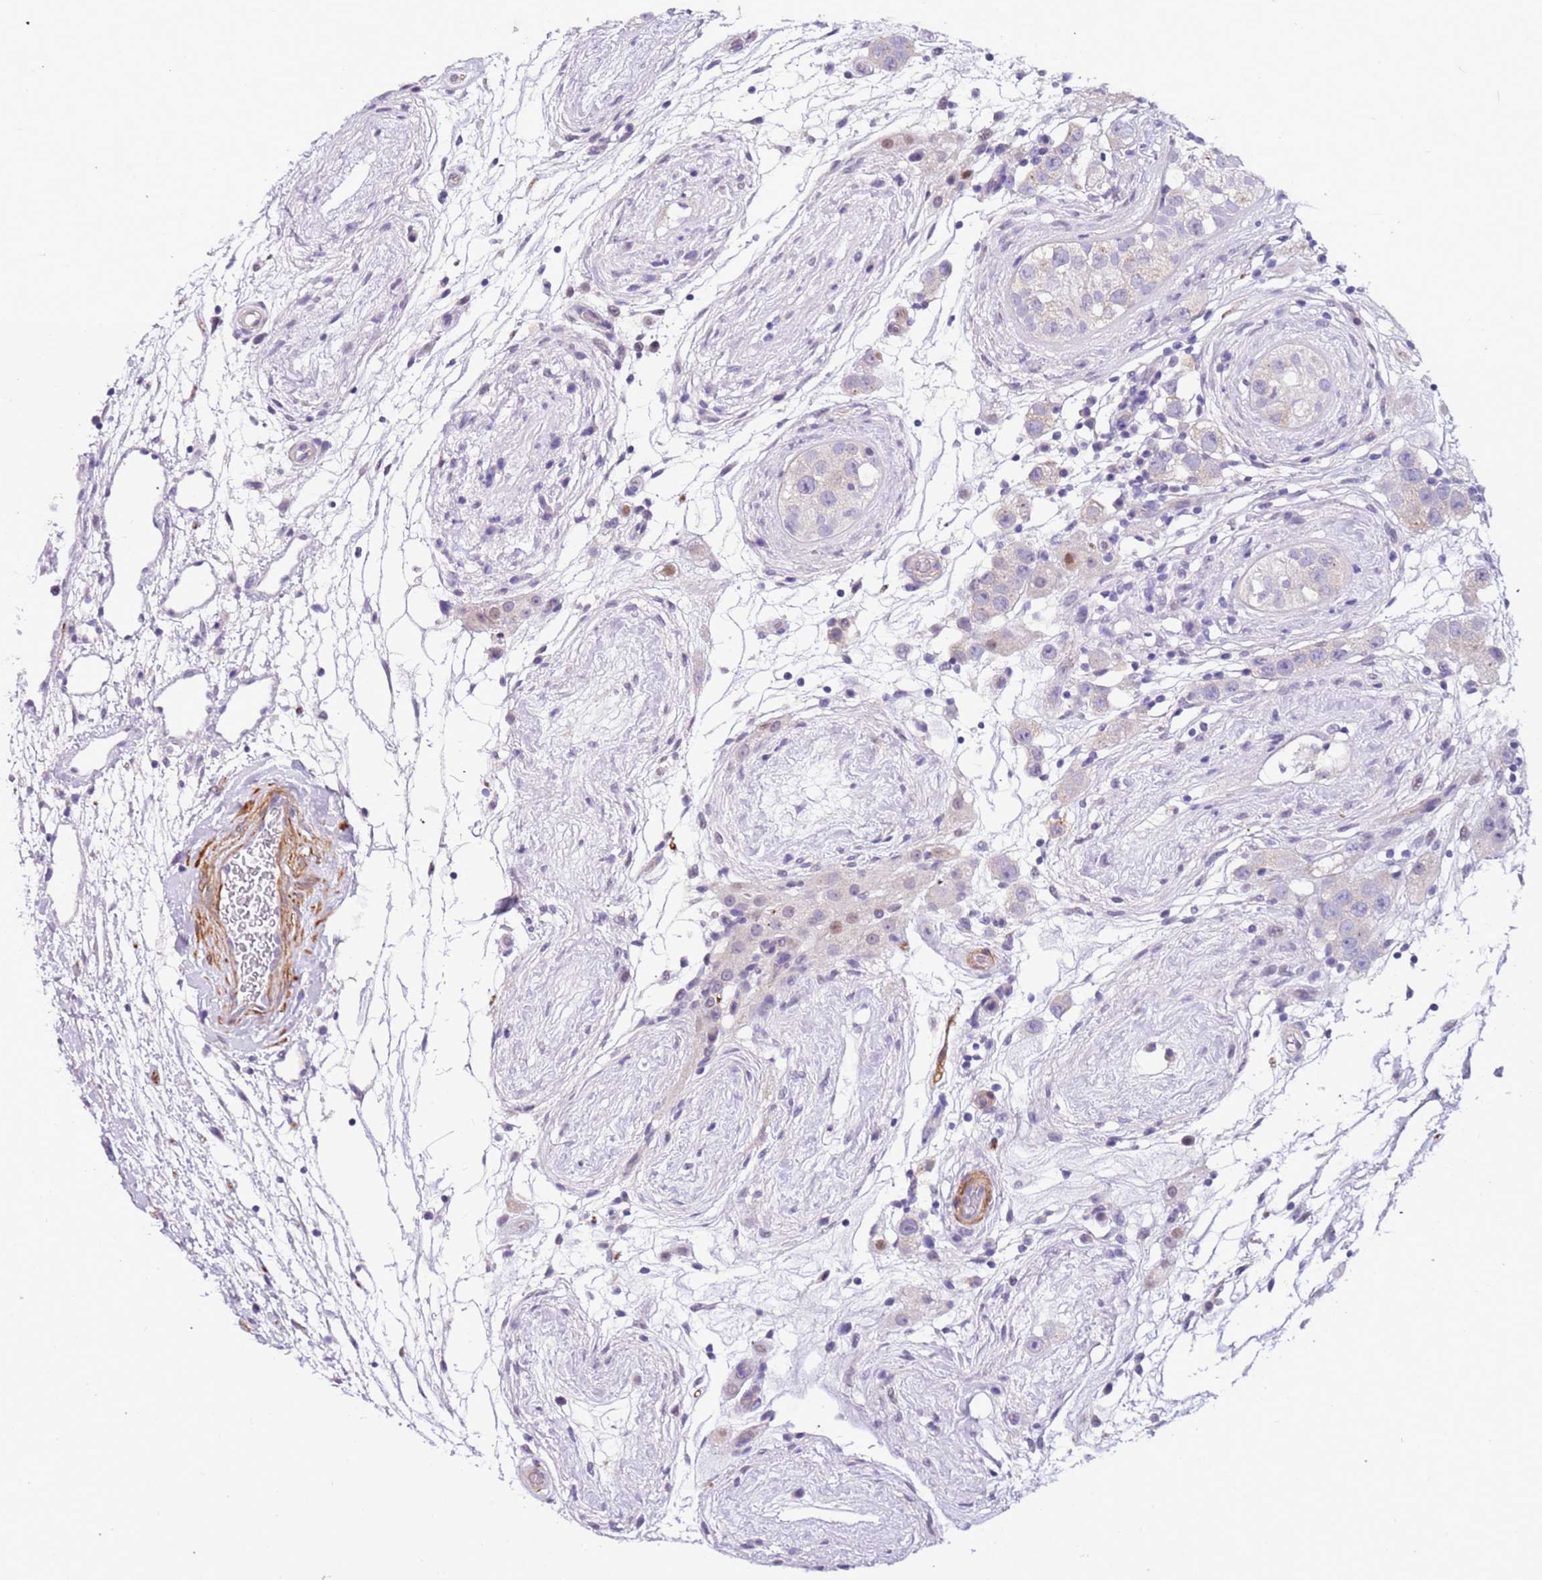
{"staining": {"intensity": "weak", "quantity": "<25%", "location": "nuclear"}, "tissue": "testis cancer", "cell_type": "Tumor cells", "image_type": "cancer", "snomed": [{"axis": "morphology", "description": "Seminoma, NOS"}, {"axis": "topography", "description": "Testis"}], "caption": "Tumor cells are negative for brown protein staining in testis cancer (seminoma).", "gene": "PLEKHH1", "patient": {"sex": "male", "age": 34}}